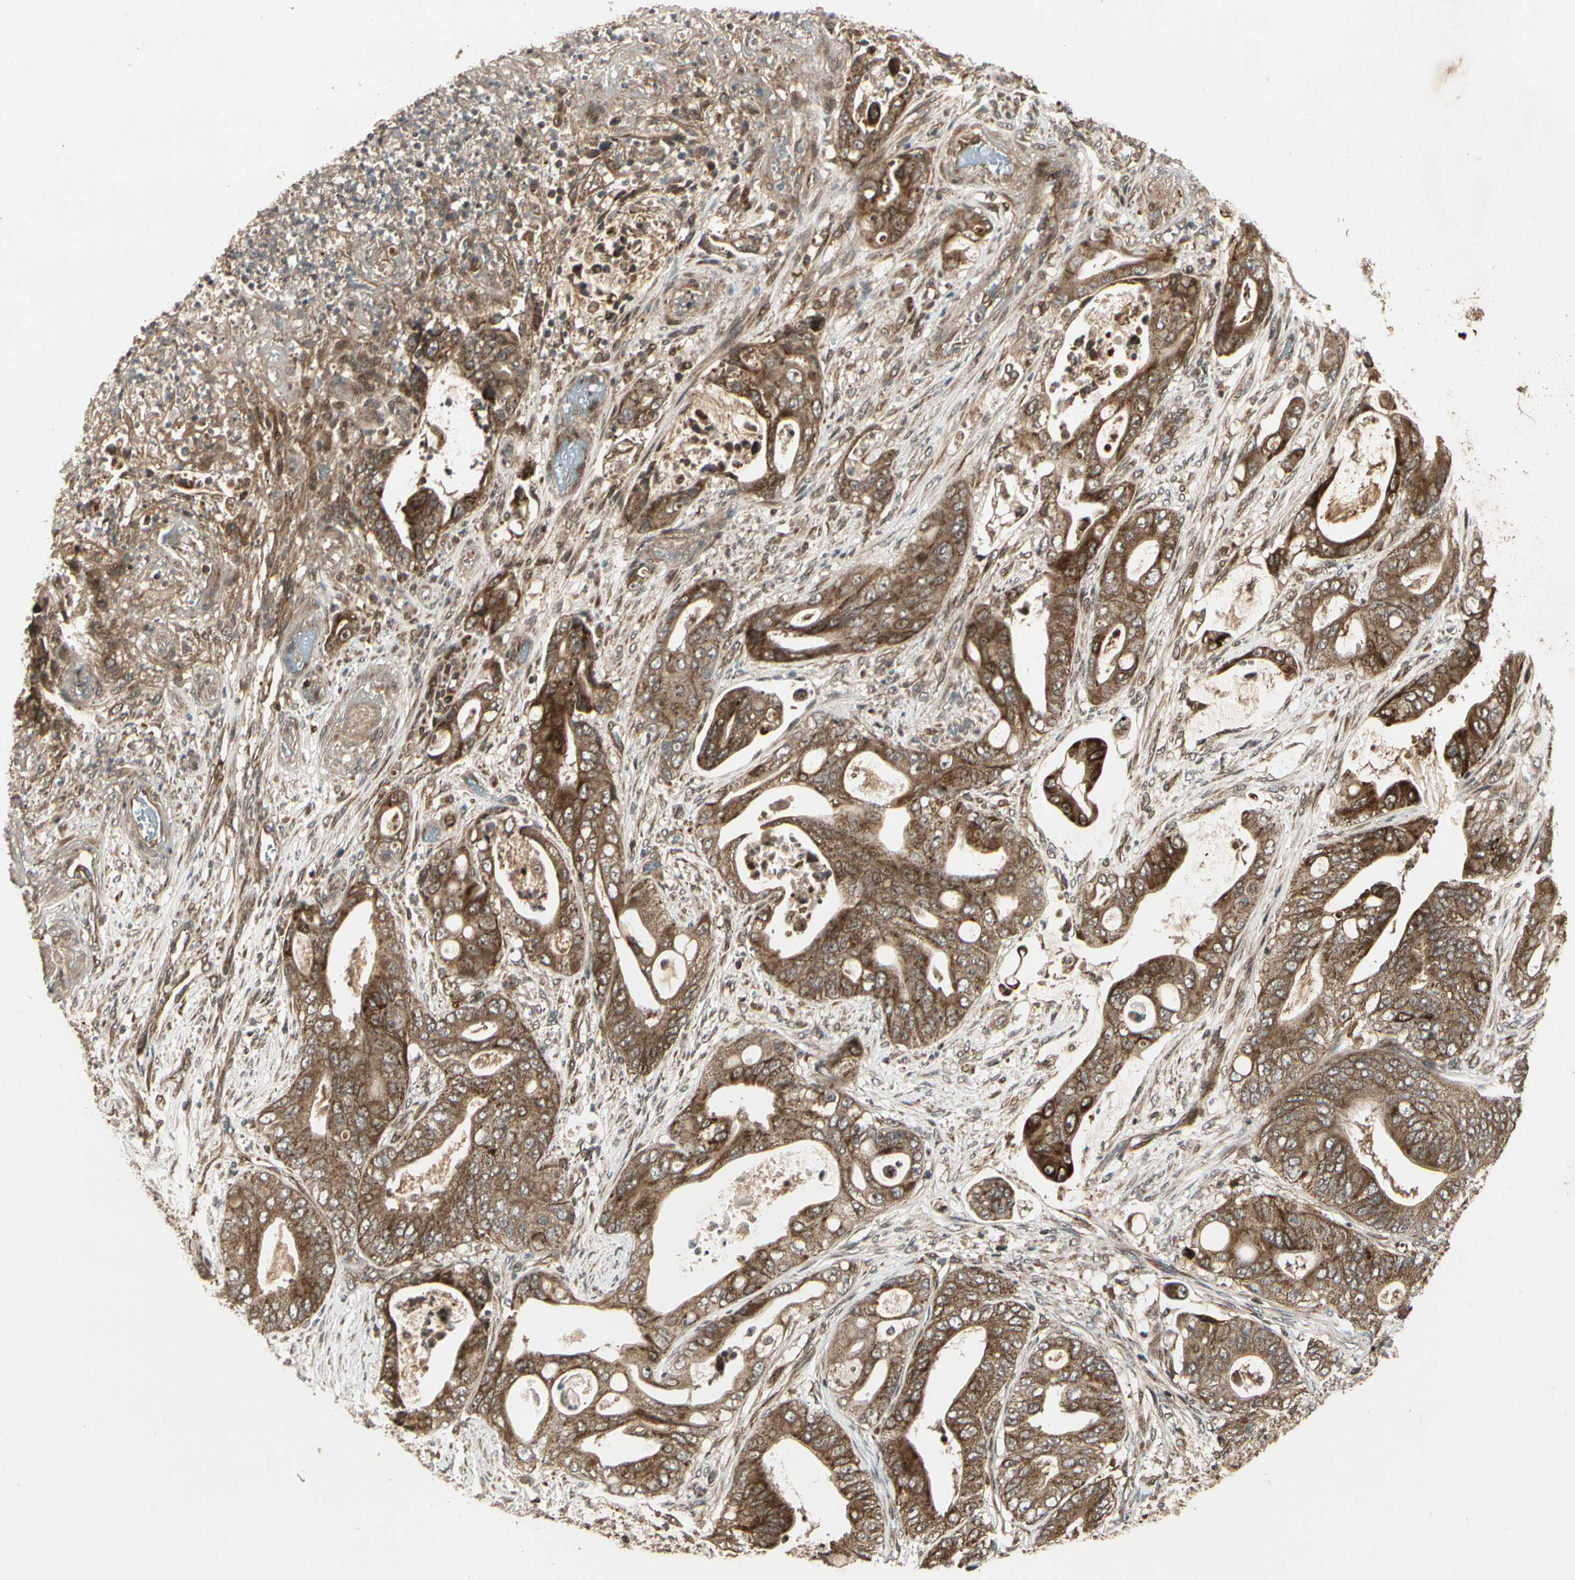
{"staining": {"intensity": "moderate", "quantity": ">75%", "location": "cytoplasmic/membranous"}, "tissue": "stomach cancer", "cell_type": "Tumor cells", "image_type": "cancer", "snomed": [{"axis": "morphology", "description": "Adenocarcinoma, NOS"}, {"axis": "topography", "description": "Stomach"}], "caption": "This histopathology image reveals immunohistochemistry staining of adenocarcinoma (stomach), with medium moderate cytoplasmic/membranous expression in about >75% of tumor cells.", "gene": "GLUL", "patient": {"sex": "female", "age": 73}}